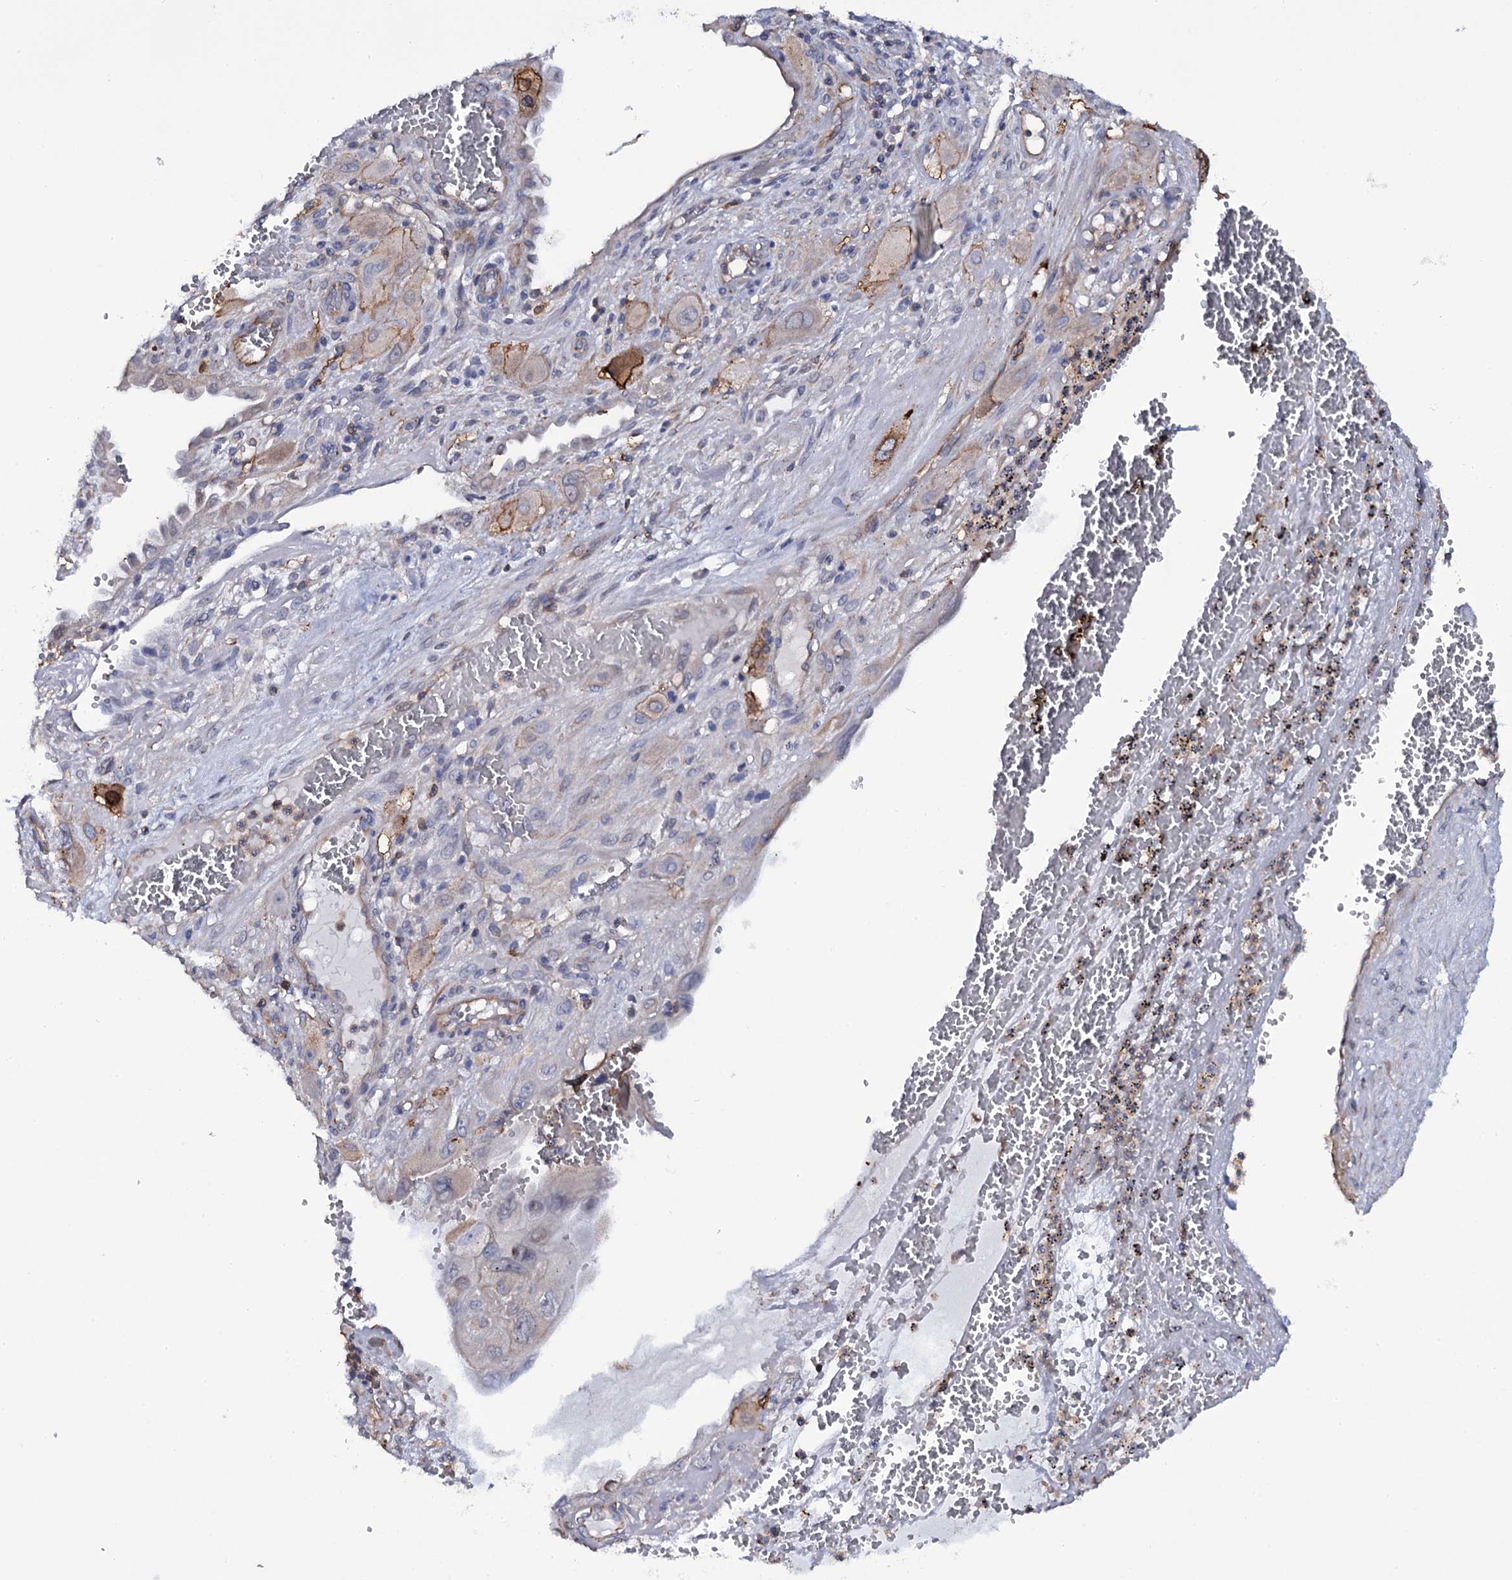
{"staining": {"intensity": "weak", "quantity": "25%-75%", "location": "cytoplasmic/membranous"}, "tissue": "cervical cancer", "cell_type": "Tumor cells", "image_type": "cancer", "snomed": [{"axis": "morphology", "description": "Squamous cell carcinoma, NOS"}, {"axis": "topography", "description": "Cervix"}], "caption": "Cervical squamous cell carcinoma was stained to show a protein in brown. There is low levels of weak cytoplasmic/membranous positivity in about 25%-75% of tumor cells. (brown staining indicates protein expression, while blue staining denotes nuclei).", "gene": "TTC23", "patient": {"sex": "female", "age": 34}}